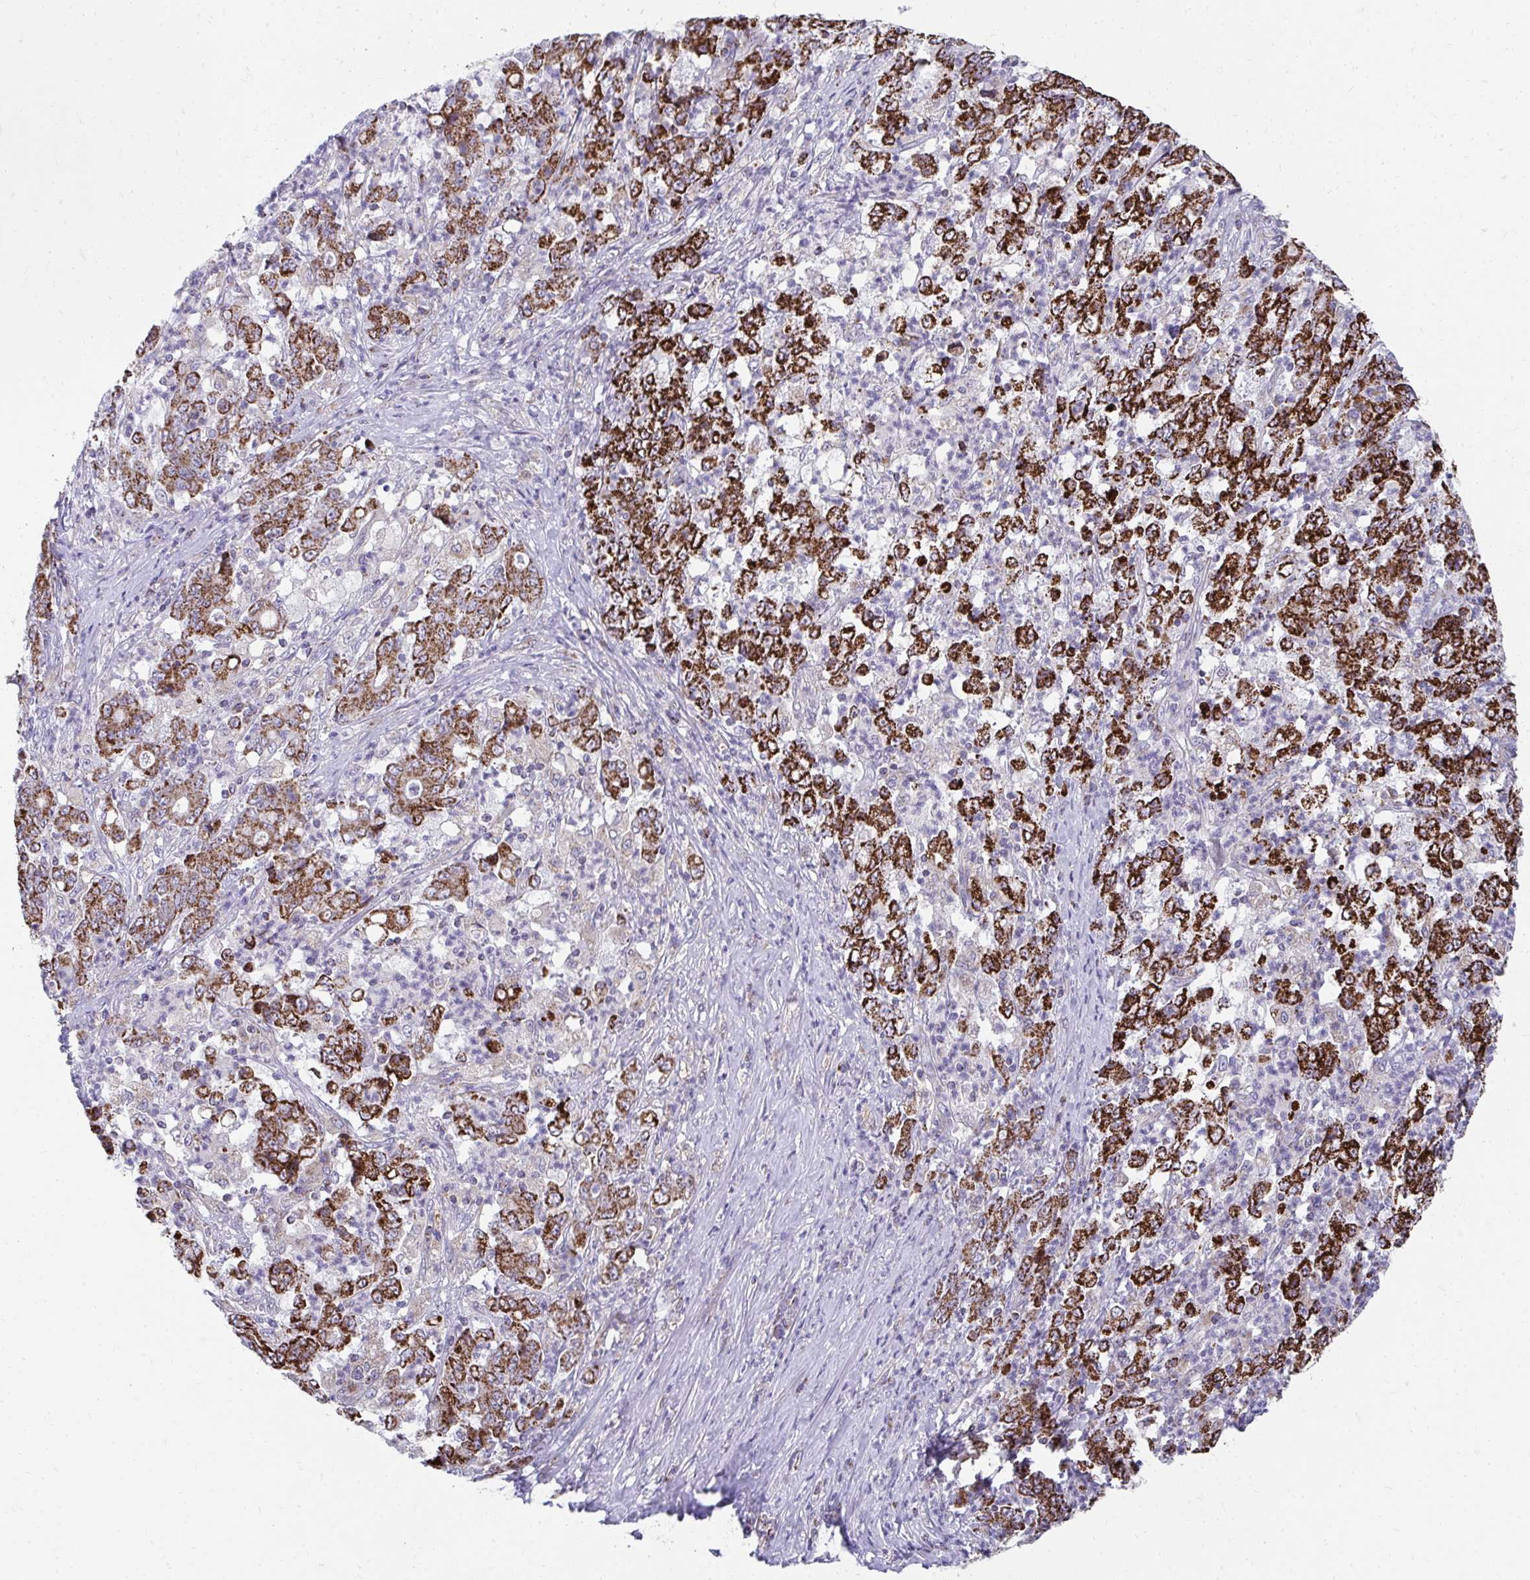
{"staining": {"intensity": "strong", "quantity": ">75%", "location": "cytoplasmic/membranous"}, "tissue": "stomach cancer", "cell_type": "Tumor cells", "image_type": "cancer", "snomed": [{"axis": "morphology", "description": "Adenocarcinoma, NOS"}, {"axis": "topography", "description": "Stomach, lower"}], "caption": "DAB (3,3'-diaminobenzidine) immunohistochemical staining of stomach adenocarcinoma displays strong cytoplasmic/membranous protein expression in approximately >75% of tumor cells.", "gene": "PRRG3", "patient": {"sex": "female", "age": 71}}